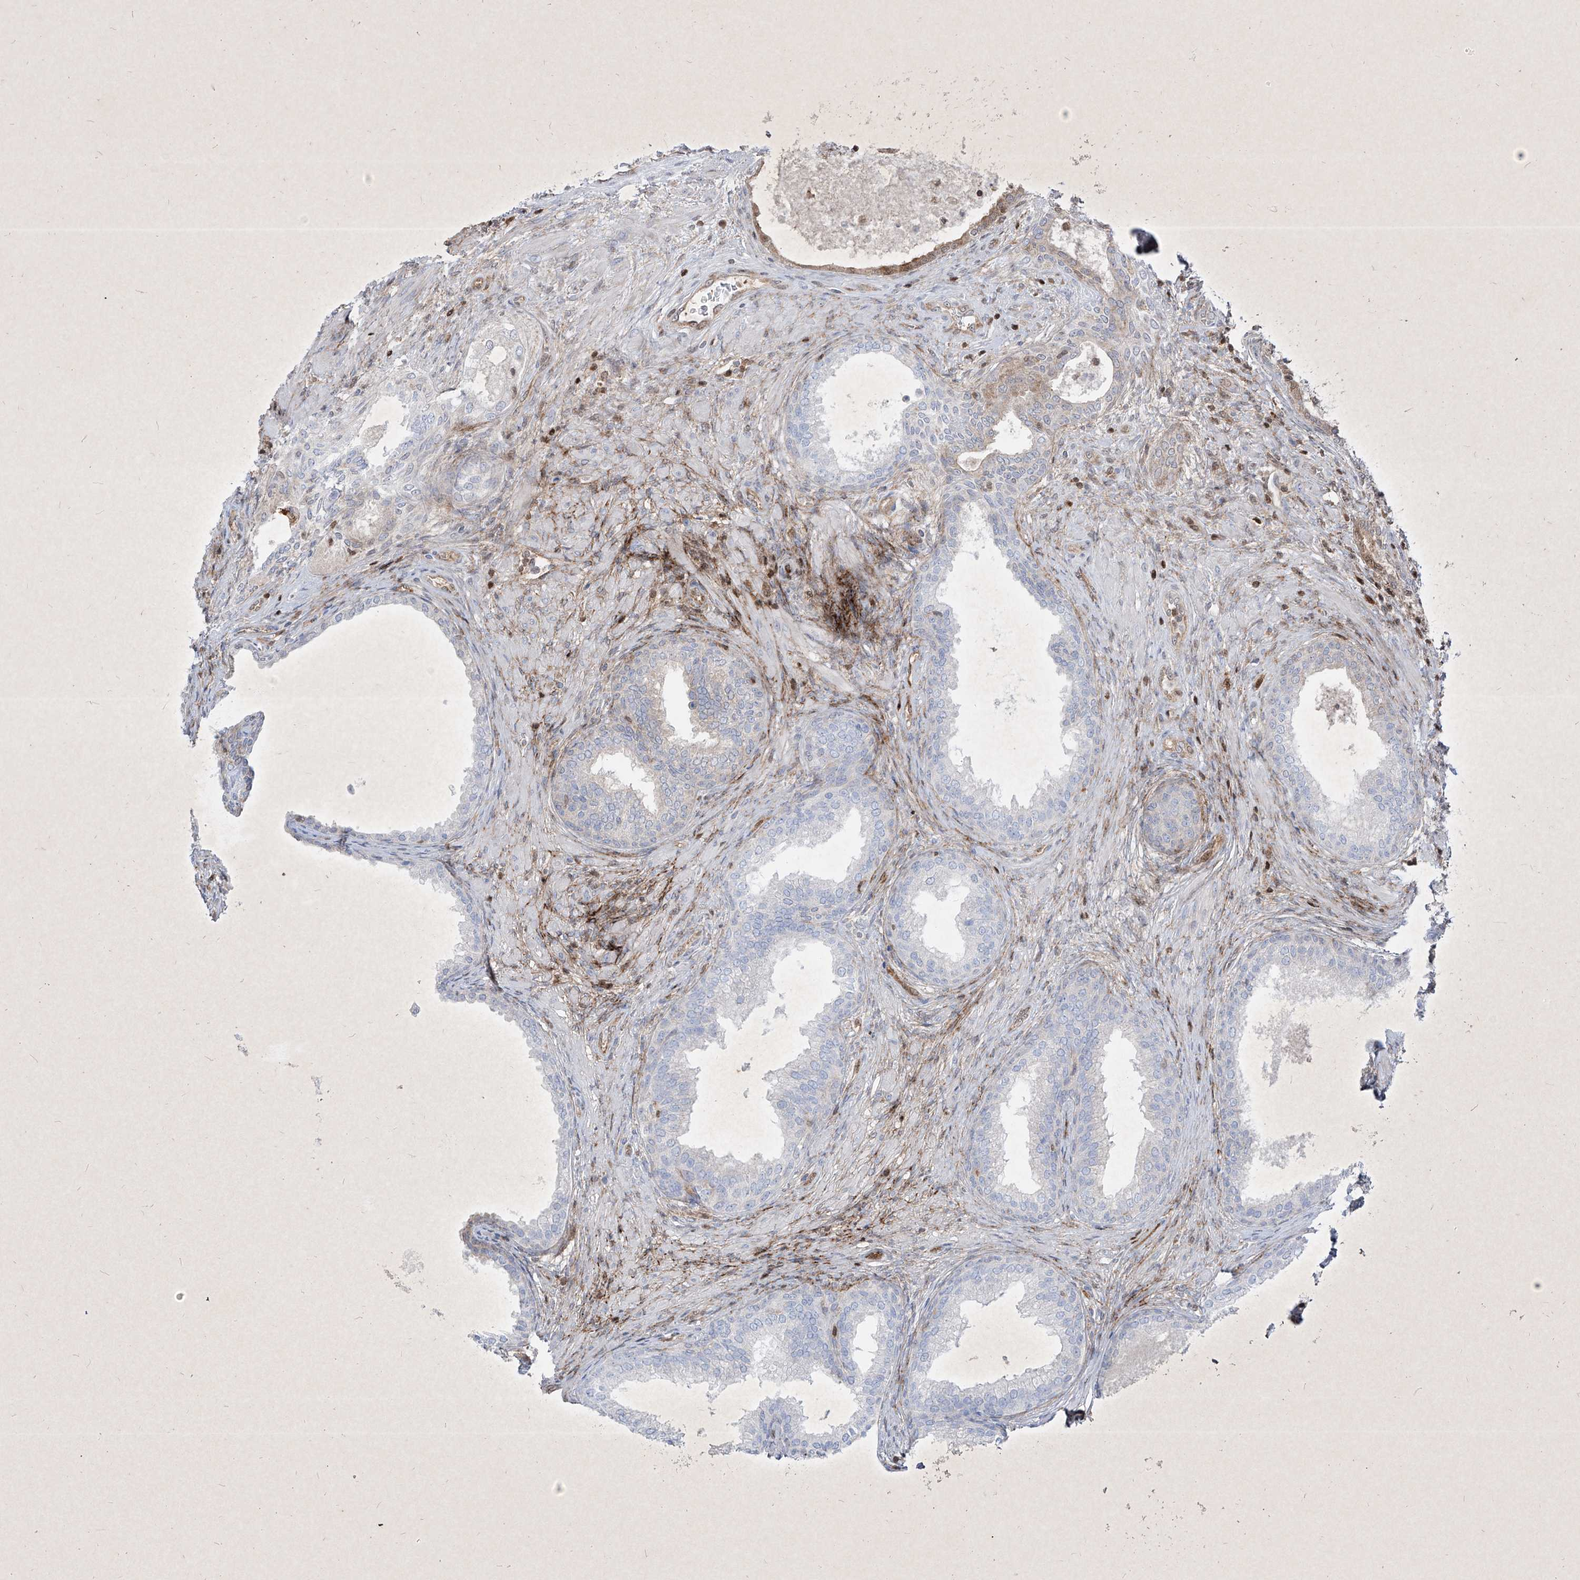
{"staining": {"intensity": "weak", "quantity": "<25%", "location": "cytoplasmic/membranous"}, "tissue": "prostate", "cell_type": "Glandular cells", "image_type": "normal", "snomed": [{"axis": "morphology", "description": "Normal tissue, NOS"}, {"axis": "topography", "description": "Prostate"}], "caption": "This is an immunohistochemistry photomicrograph of normal human prostate. There is no staining in glandular cells.", "gene": "PSMB10", "patient": {"sex": "male", "age": 76}}